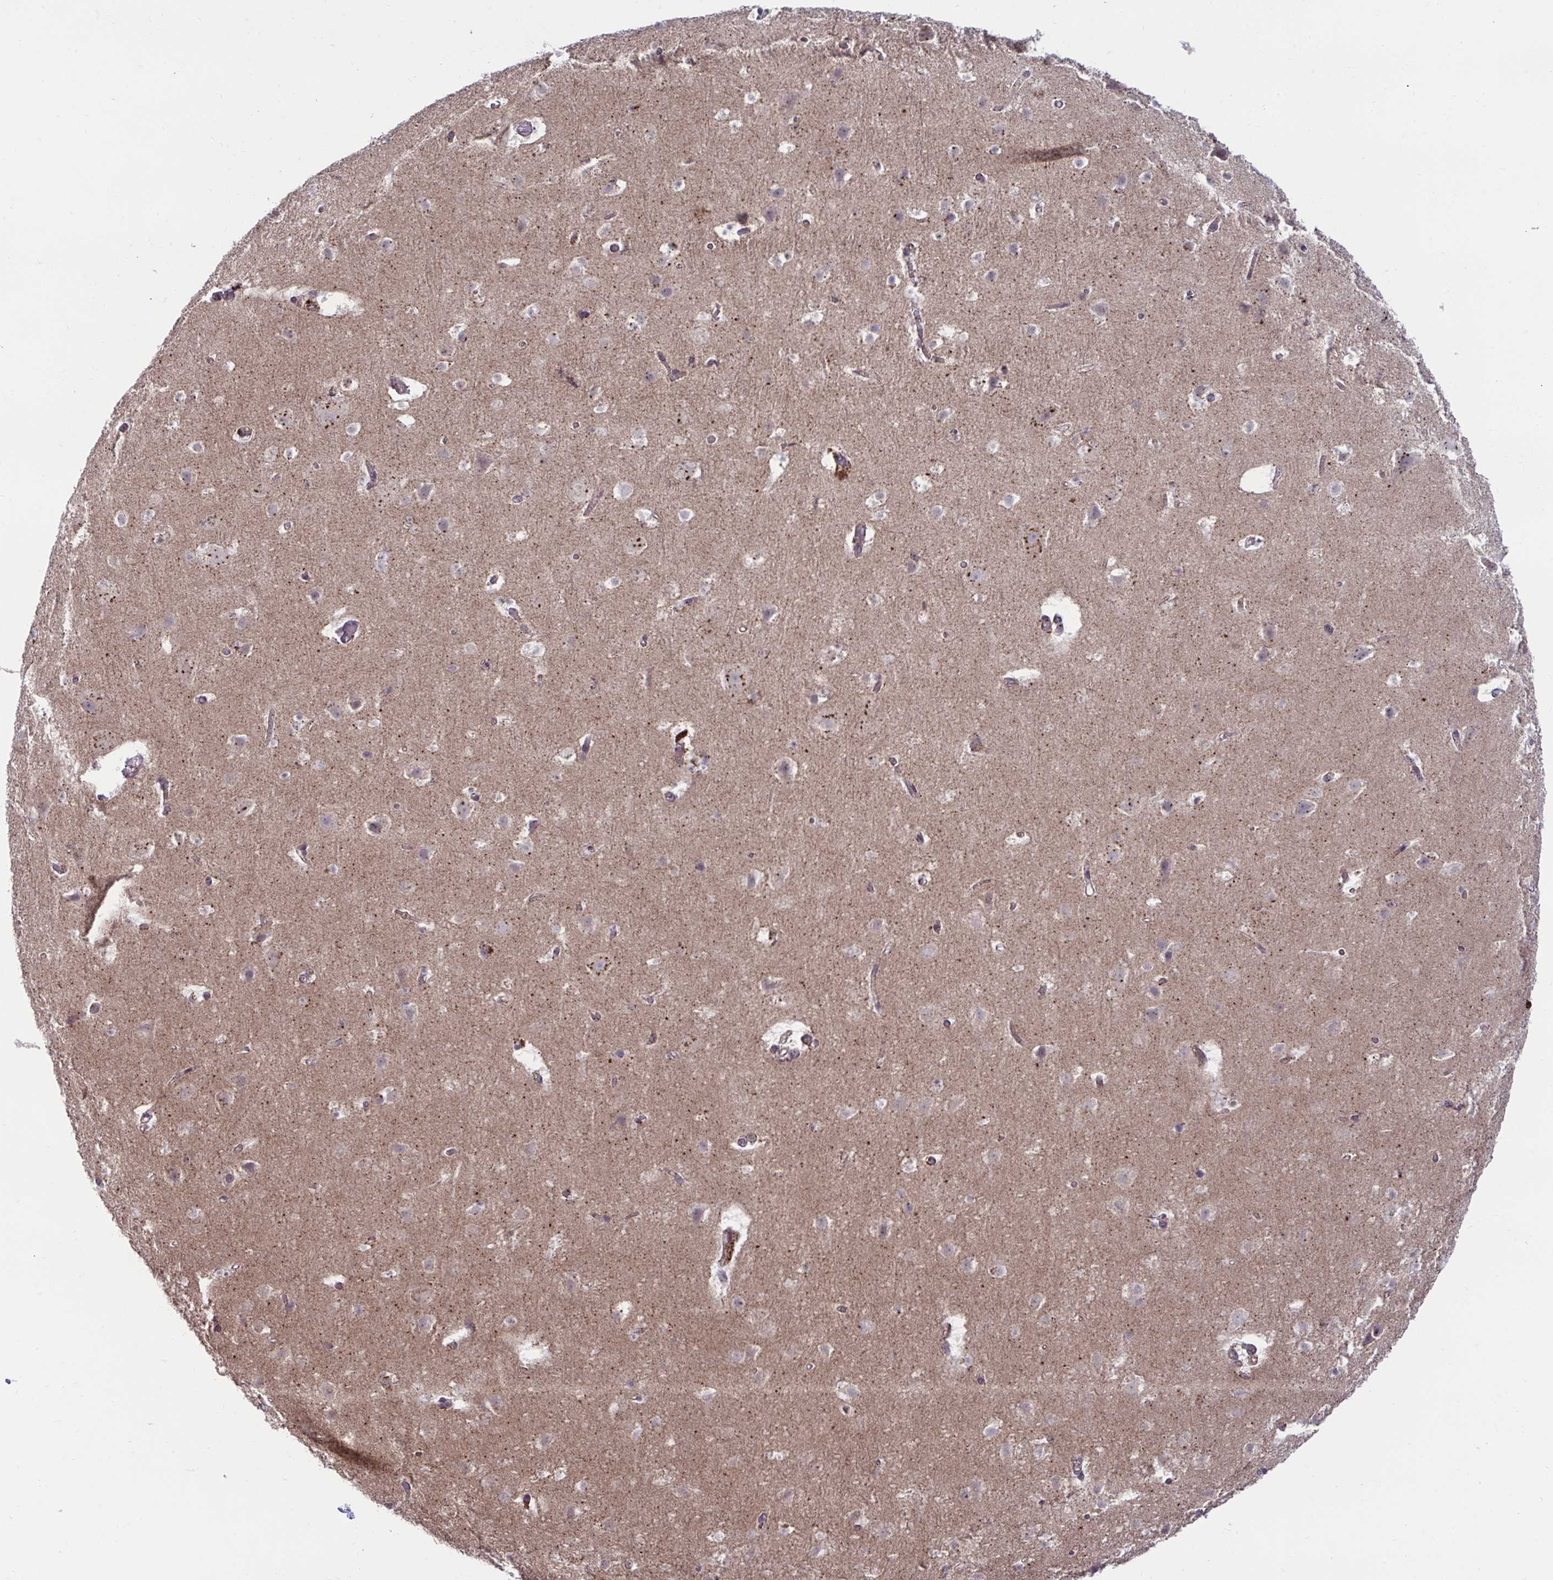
{"staining": {"intensity": "moderate", "quantity": ">75%", "location": "cytoplasmic/membranous"}, "tissue": "cerebral cortex", "cell_type": "Endothelial cells", "image_type": "normal", "snomed": [{"axis": "morphology", "description": "Normal tissue, NOS"}, {"axis": "topography", "description": "Cerebral cortex"}], "caption": "A brown stain highlights moderate cytoplasmic/membranous expression of a protein in endothelial cells of unremarkable human cerebral cortex. Immunohistochemistry stains the protein of interest in brown and the nuclei are stained blue.", "gene": "IST1", "patient": {"sex": "female", "age": 42}}